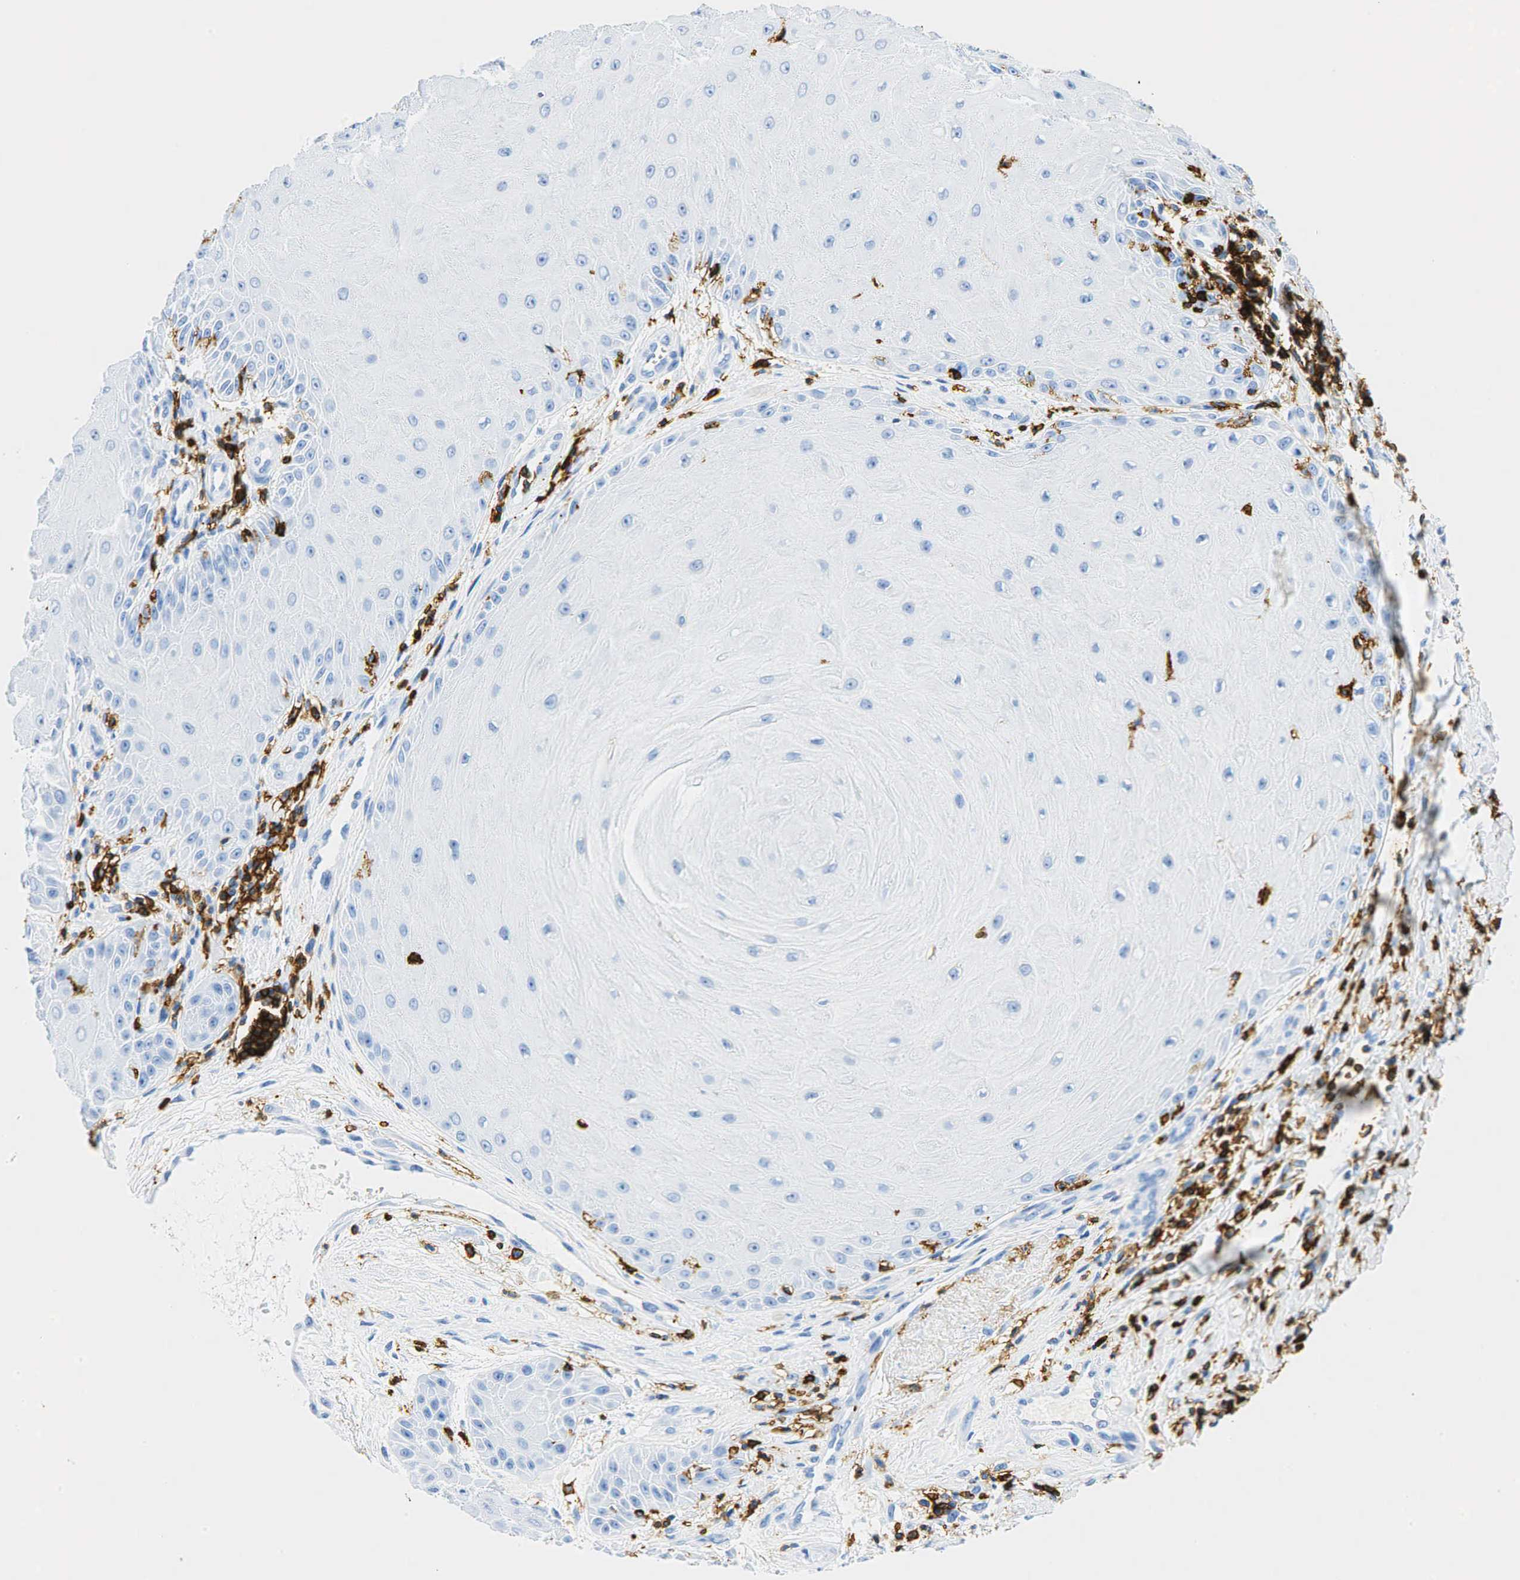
{"staining": {"intensity": "negative", "quantity": "none", "location": "none"}, "tissue": "skin cancer", "cell_type": "Tumor cells", "image_type": "cancer", "snomed": [{"axis": "morphology", "description": "Squamous cell carcinoma, NOS"}, {"axis": "topography", "description": "Skin"}], "caption": "Skin squamous cell carcinoma stained for a protein using IHC shows no expression tumor cells.", "gene": "PTPRC", "patient": {"sex": "male", "age": 57}}